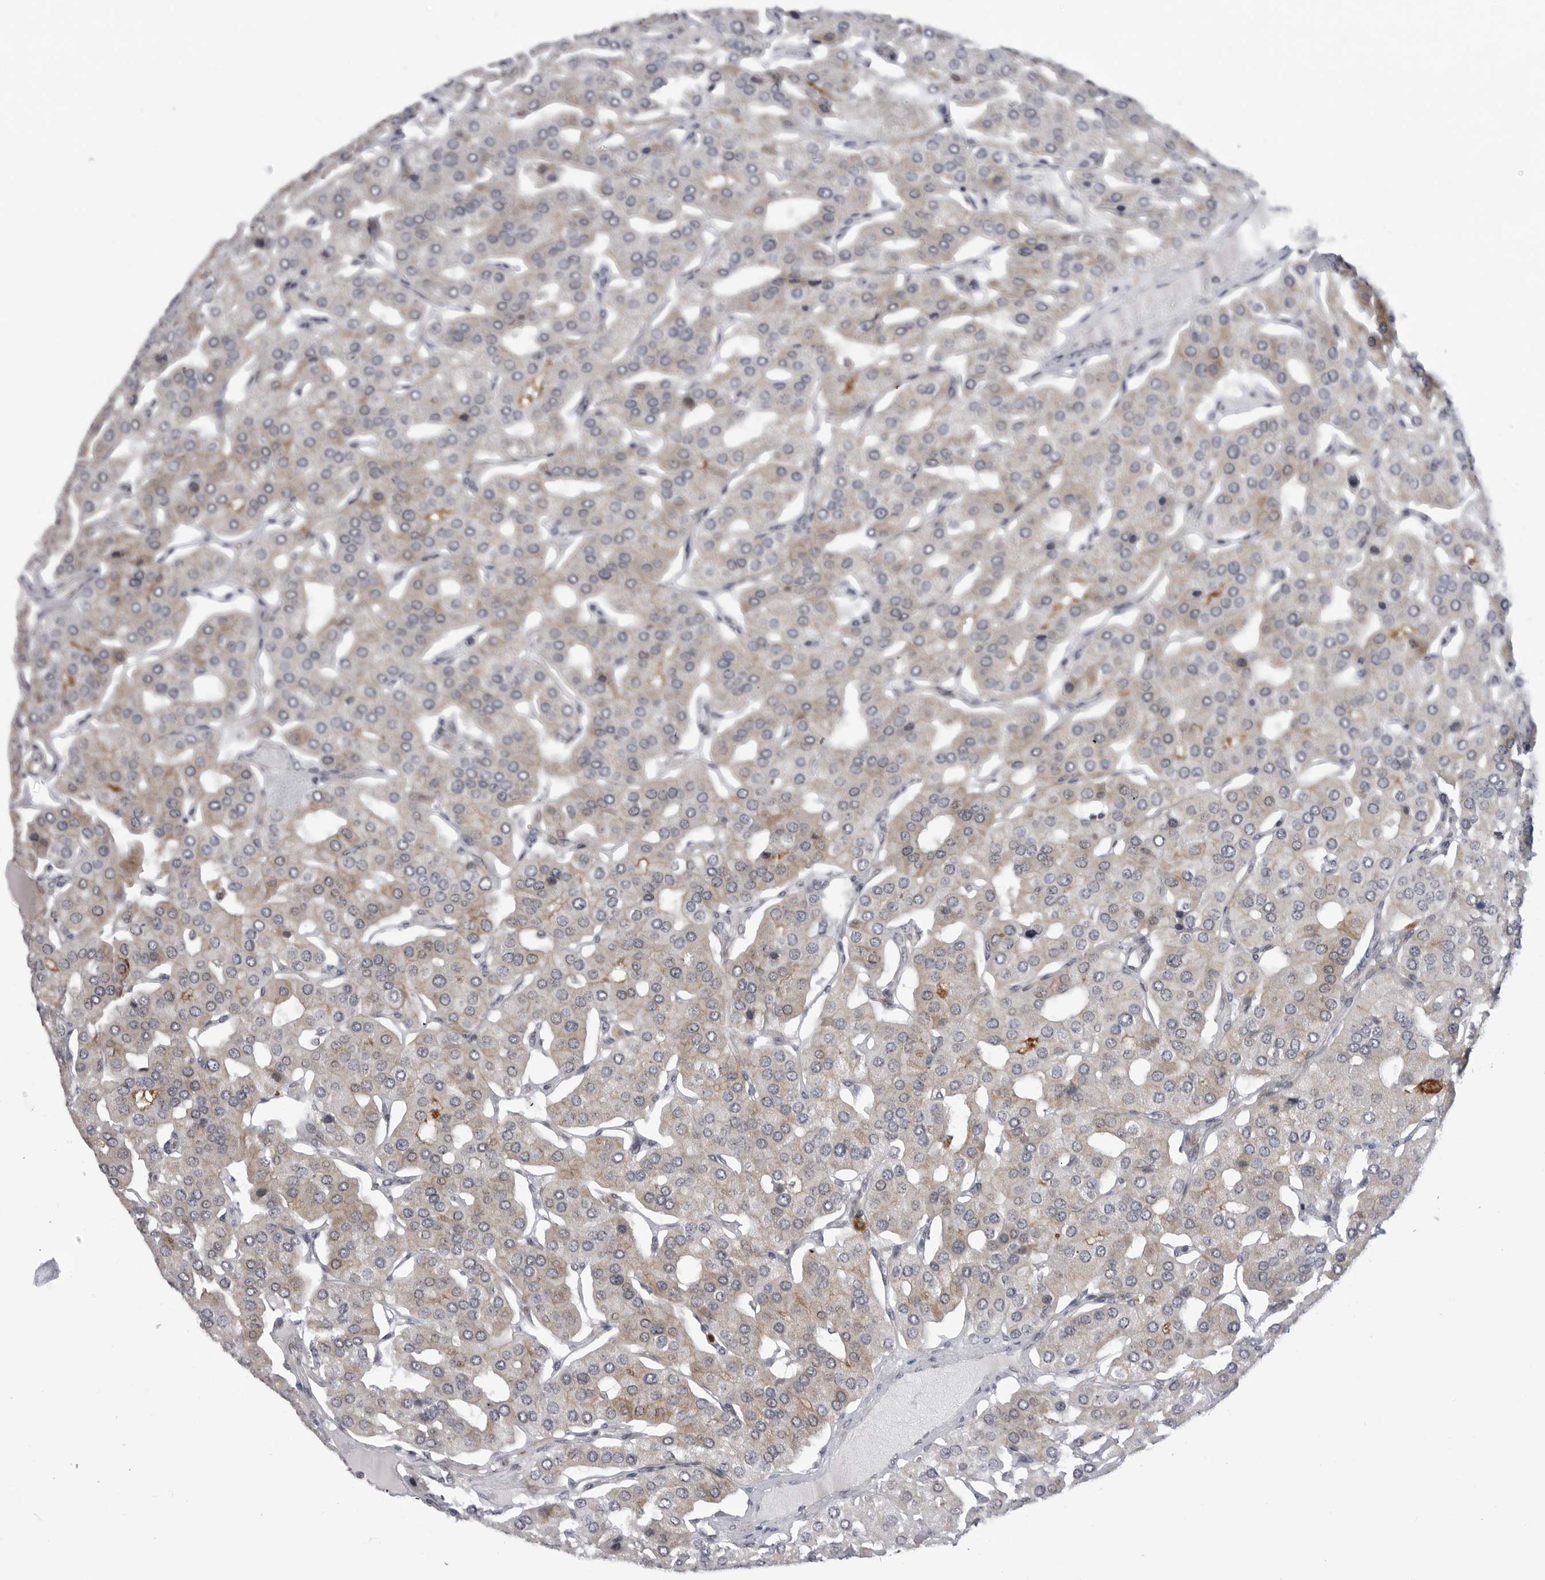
{"staining": {"intensity": "moderate", "quantity": "25%-75%", "location": "cytoplasmic/membranous"}, "tissue": "parathyroid gland", "cell_type": "Glandular cells", "image_type": "normal", "snomed": [{"axis": "morphology", "description": "Normal tissue, NOS"}, {"axis": "morphology", "description": "Adenoma, NOS"}, {"axis": "topography", "description": "Parathyroid gland"}], "caption": "Immunohistochemistry (DAB (3,3'-diaminobenzidine)) staining of normal parathyroid gland reveals moderate cytoplasmic/membranous protein expression in about 25%-75% of glandular cells.", "gene": "ADAMTS5", "patient": {"sex": "female", "age": 86}}